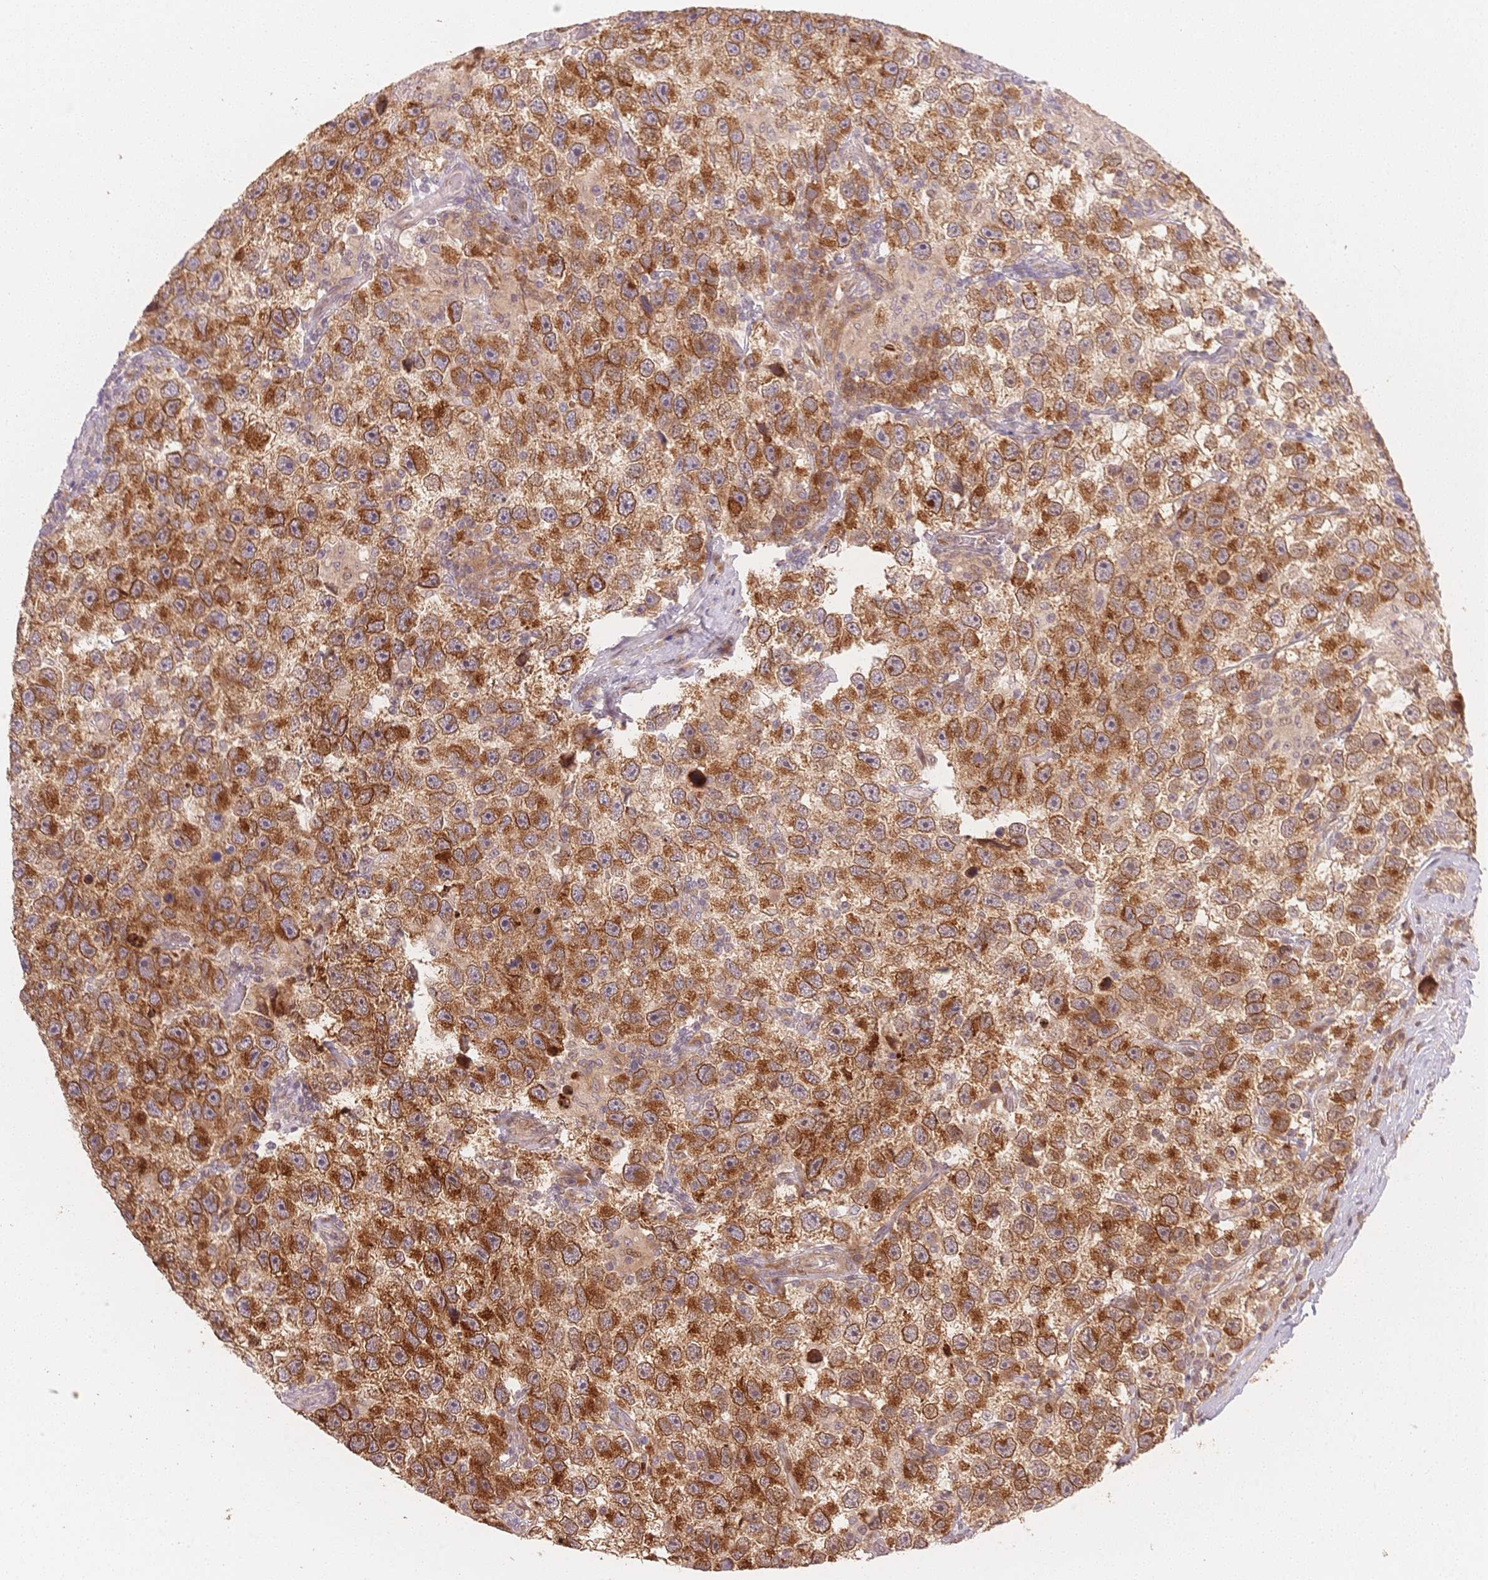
{"staining": {"intensity": "strong", "quantity": ">75%", "location": "cytoplasmic/membranous,nuclear"}, "tissue": "testis cancer", "cell_type": "Tumor cells", "image_type": "cancer", "snomed": [{"axis": "morphology", "description": "Seminoma, NOS"}, {"axis": "topography", "description": "Testis"}], "caption": "Testis cancer (seminoma) stained with immunohistochemistry (IHC) exhibits strong cytoplasmic/membranous and nuclear expression in about >75% of tumor cells. (DAB (3,3'-diaminobenzidine) IHC with brightfield microscopy, high magnification).", "gene": "STK39", "patient": {"sex": "male", "age": 26}}